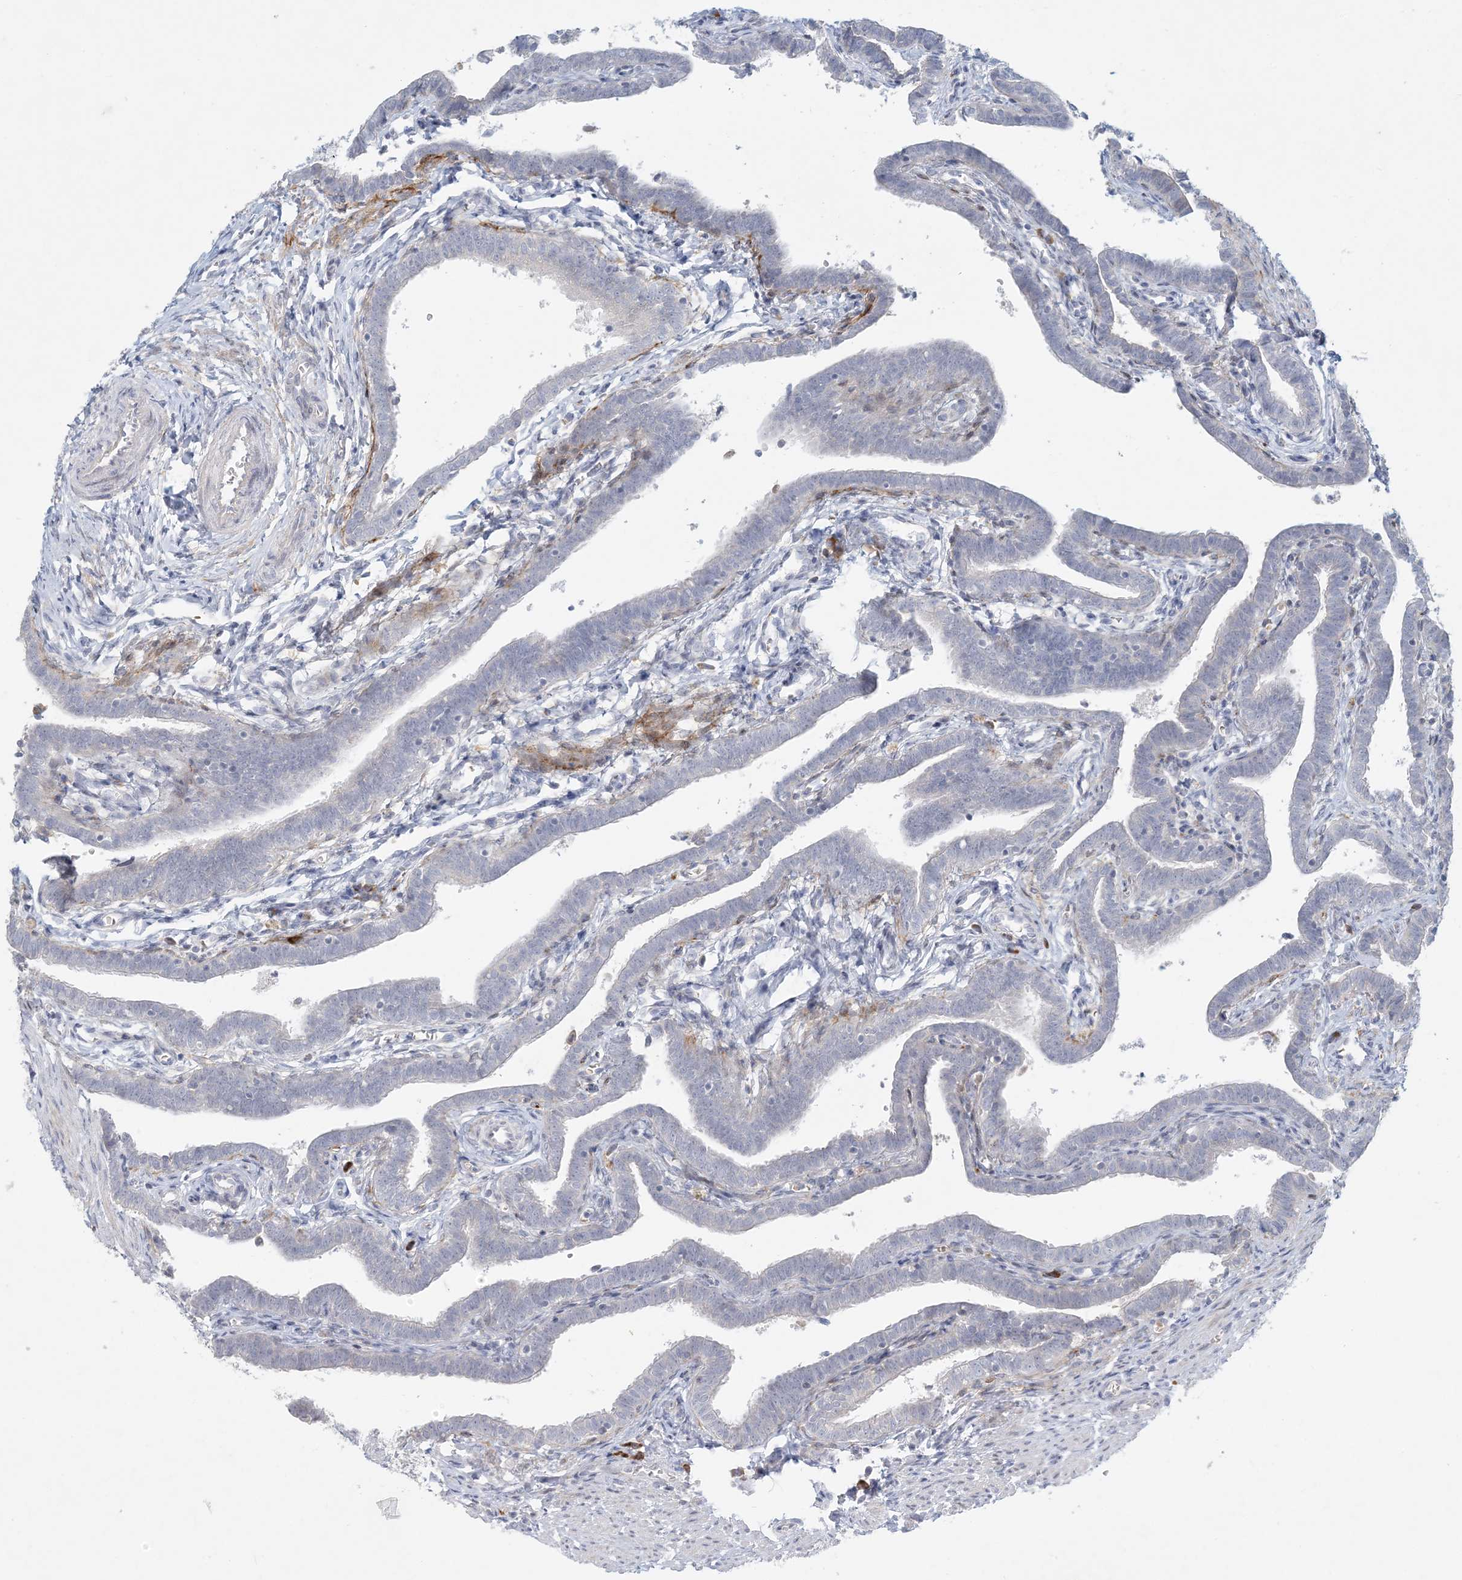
{"staining": {"intensity": "negative", "quantity": "none", "location": "none"}, "tissue": "fallopian tube", "cell_type": "Glandular cells", "image_type": "normal", "snomed": [{"axis": "morphology", "description": "Normal tissue, NOS"}, {"axis": "topography", "description": "Fallopian tube"}], "caption": "Immunohistochemical staining of unremarkable fallopian tube displays no significant positivity in glandular cells. (DAB (3,3'-diaminobenzidine) immunohistochemistry with hematoxylin counter stain).", "gene": "ZNF385D", "patient": {"sex": "female", "age": 36}}